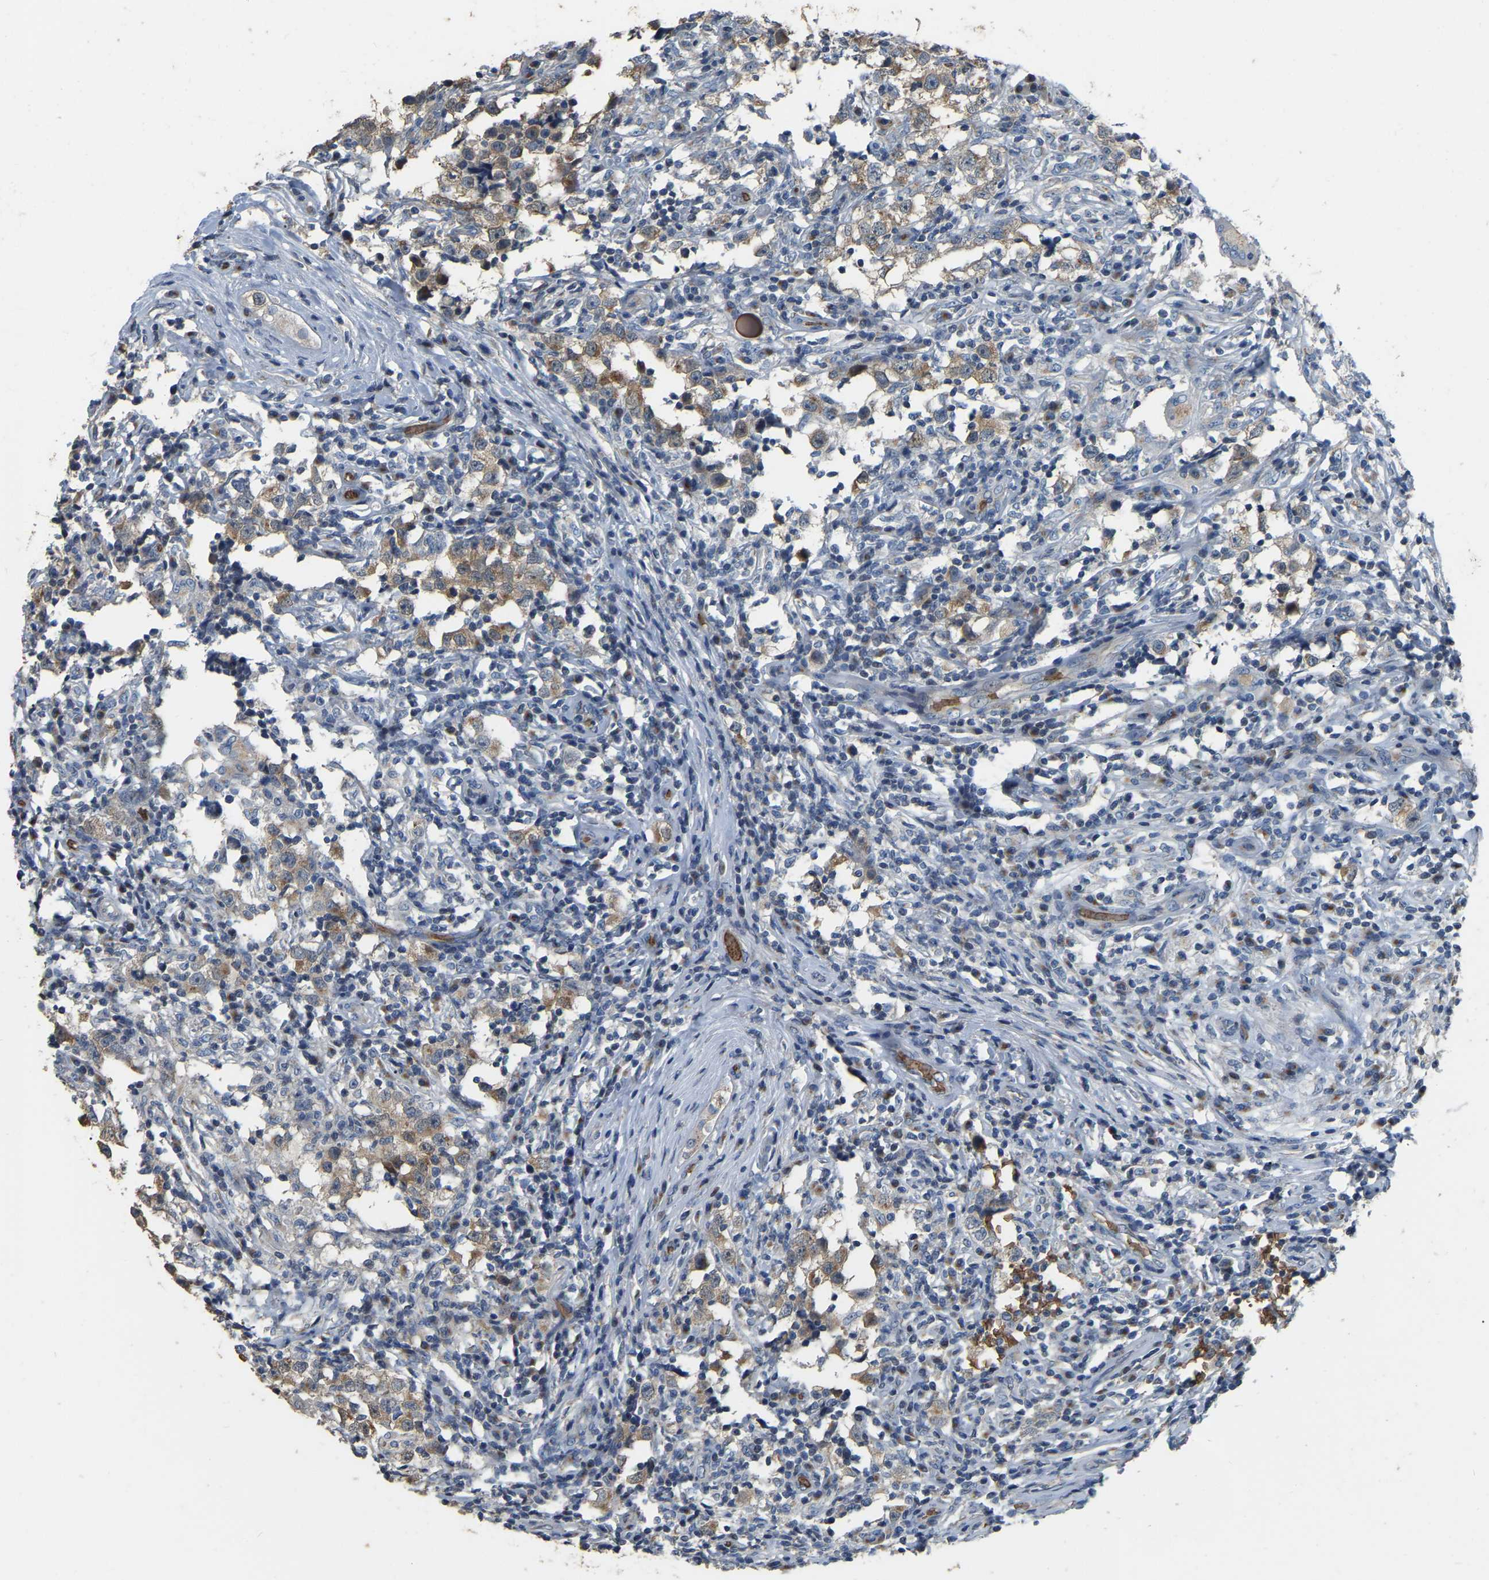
{"staining": {"intensity": "moderate", "quantity": ">75%", "location": "cytoplasmic/membranous"}, "tissue": "testis cancer", "cell_type": "Tumor cells", "image_type": "cancer", "snomed": [{"axis": "morphology", "description": "Carcinoma, Embryonal, NOS"}, {"axis": "topography", "description": "Testis"}], "caption": "DAB immunohistochemical staining of human testis cancer demonstrates moderate cytoplasmic/membranous protein staining in approximately >75% of tumor cells.", "gene": "CFAP298", "patient": {"sex": "male", "age": 21}}